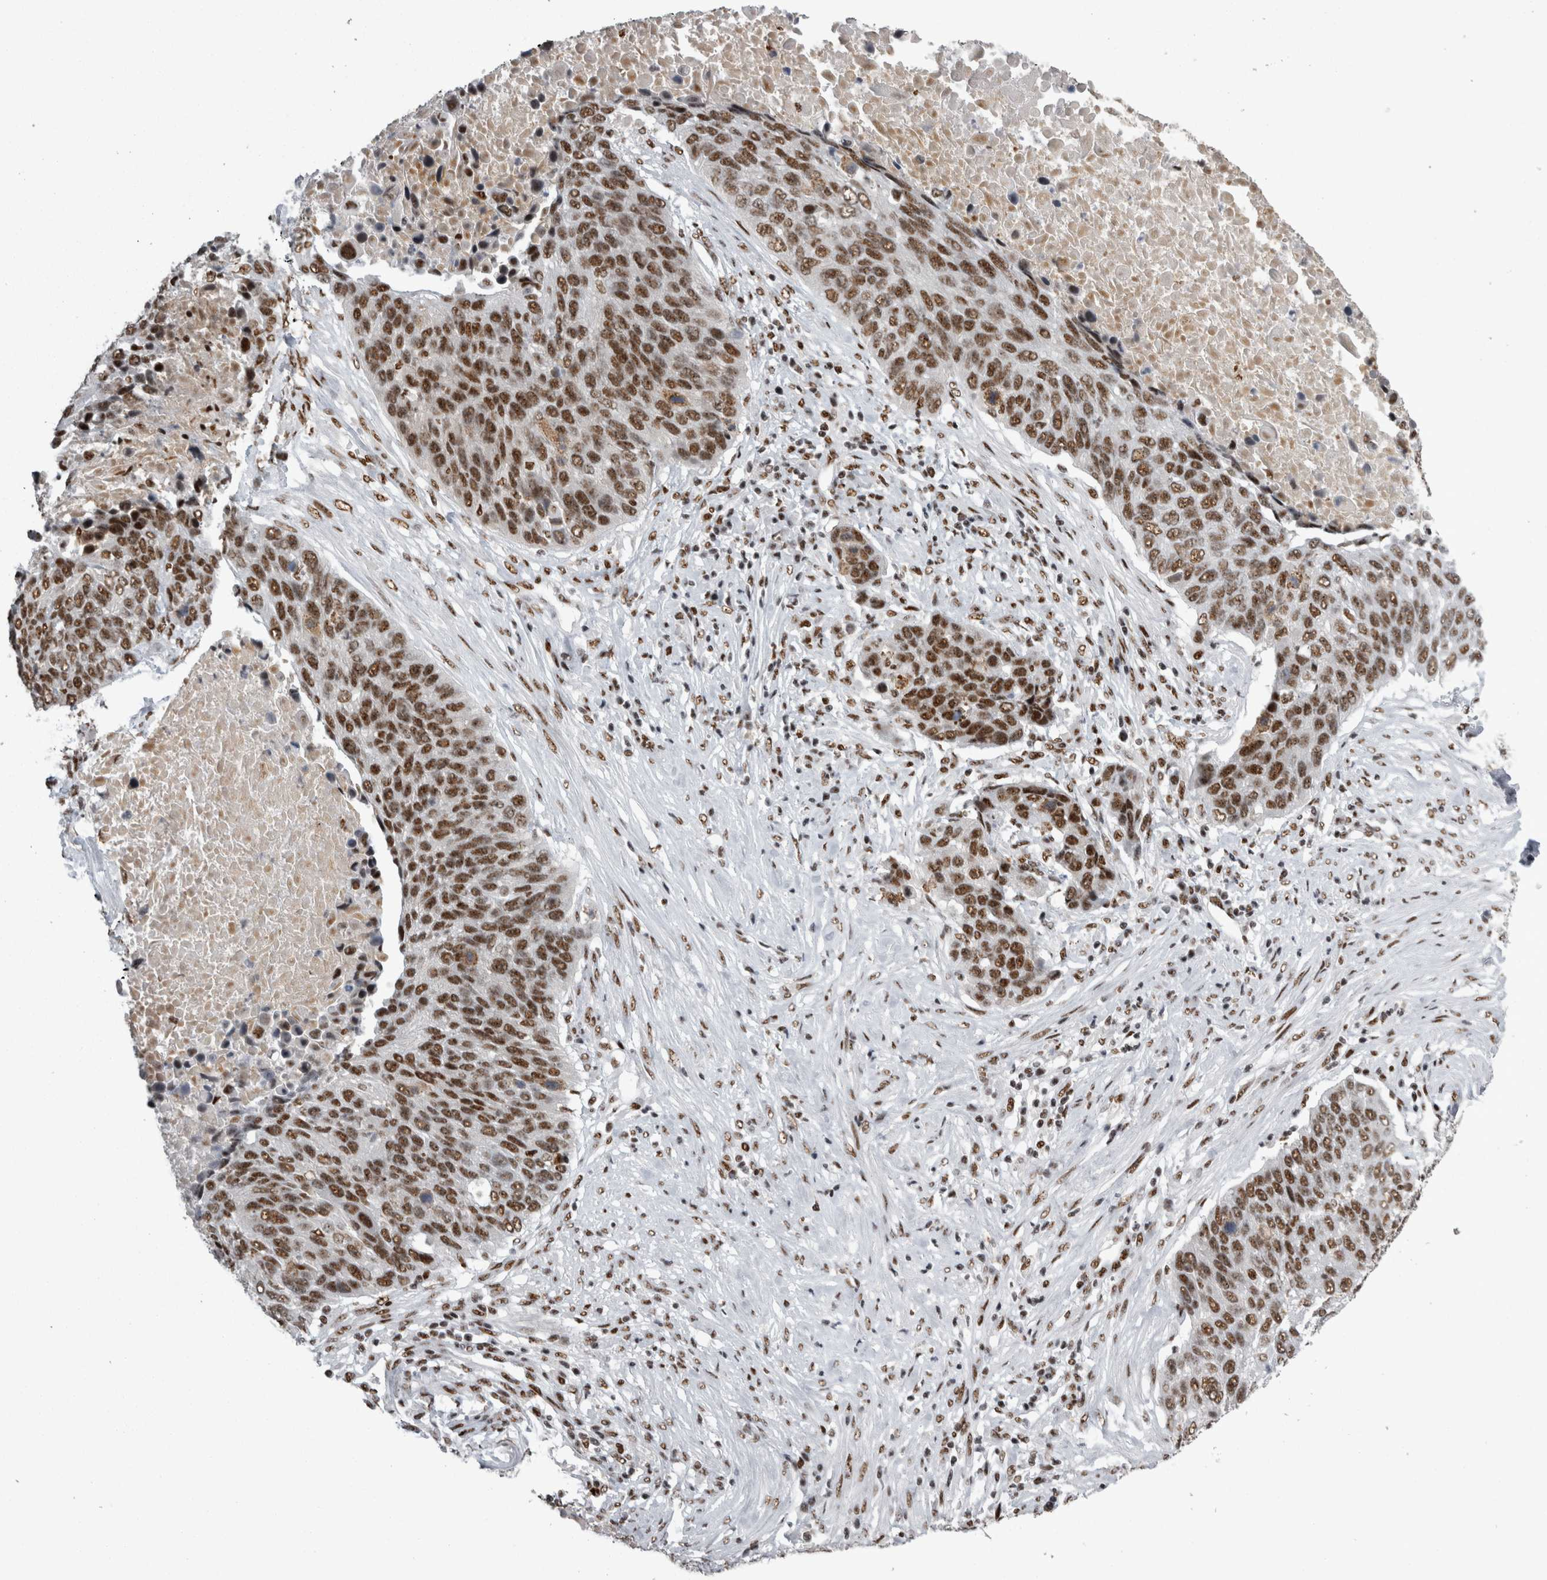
{"staining": {"intensity": "moderate", "quantity": ">75%", "location": "nuclear"}, "tissue": "lung cancer", "cell_type": "Tumor cells", "image_type": "cancer", "snomed": [{"axis": "morphology", "description": "Squamous cell carcinoma, NOS"}, {"axis": "topography", "description": "Lung"}], "caption": "Immunohistochemistry (IHC) staining of squamous cell carcinoma (lung), which displays medium levels of moderate nuclear positivity in approximately >75% of tumor cells indicating moderate nuclear protein positivity. The staining was performed using DAB (3,3'-diaminobenzidine) (brown) for protein detection and nuclei were counterstained in hematoxylin (blue).", "gene": "SNRNP40", "patient": {"sex": "male", "age": 66}}